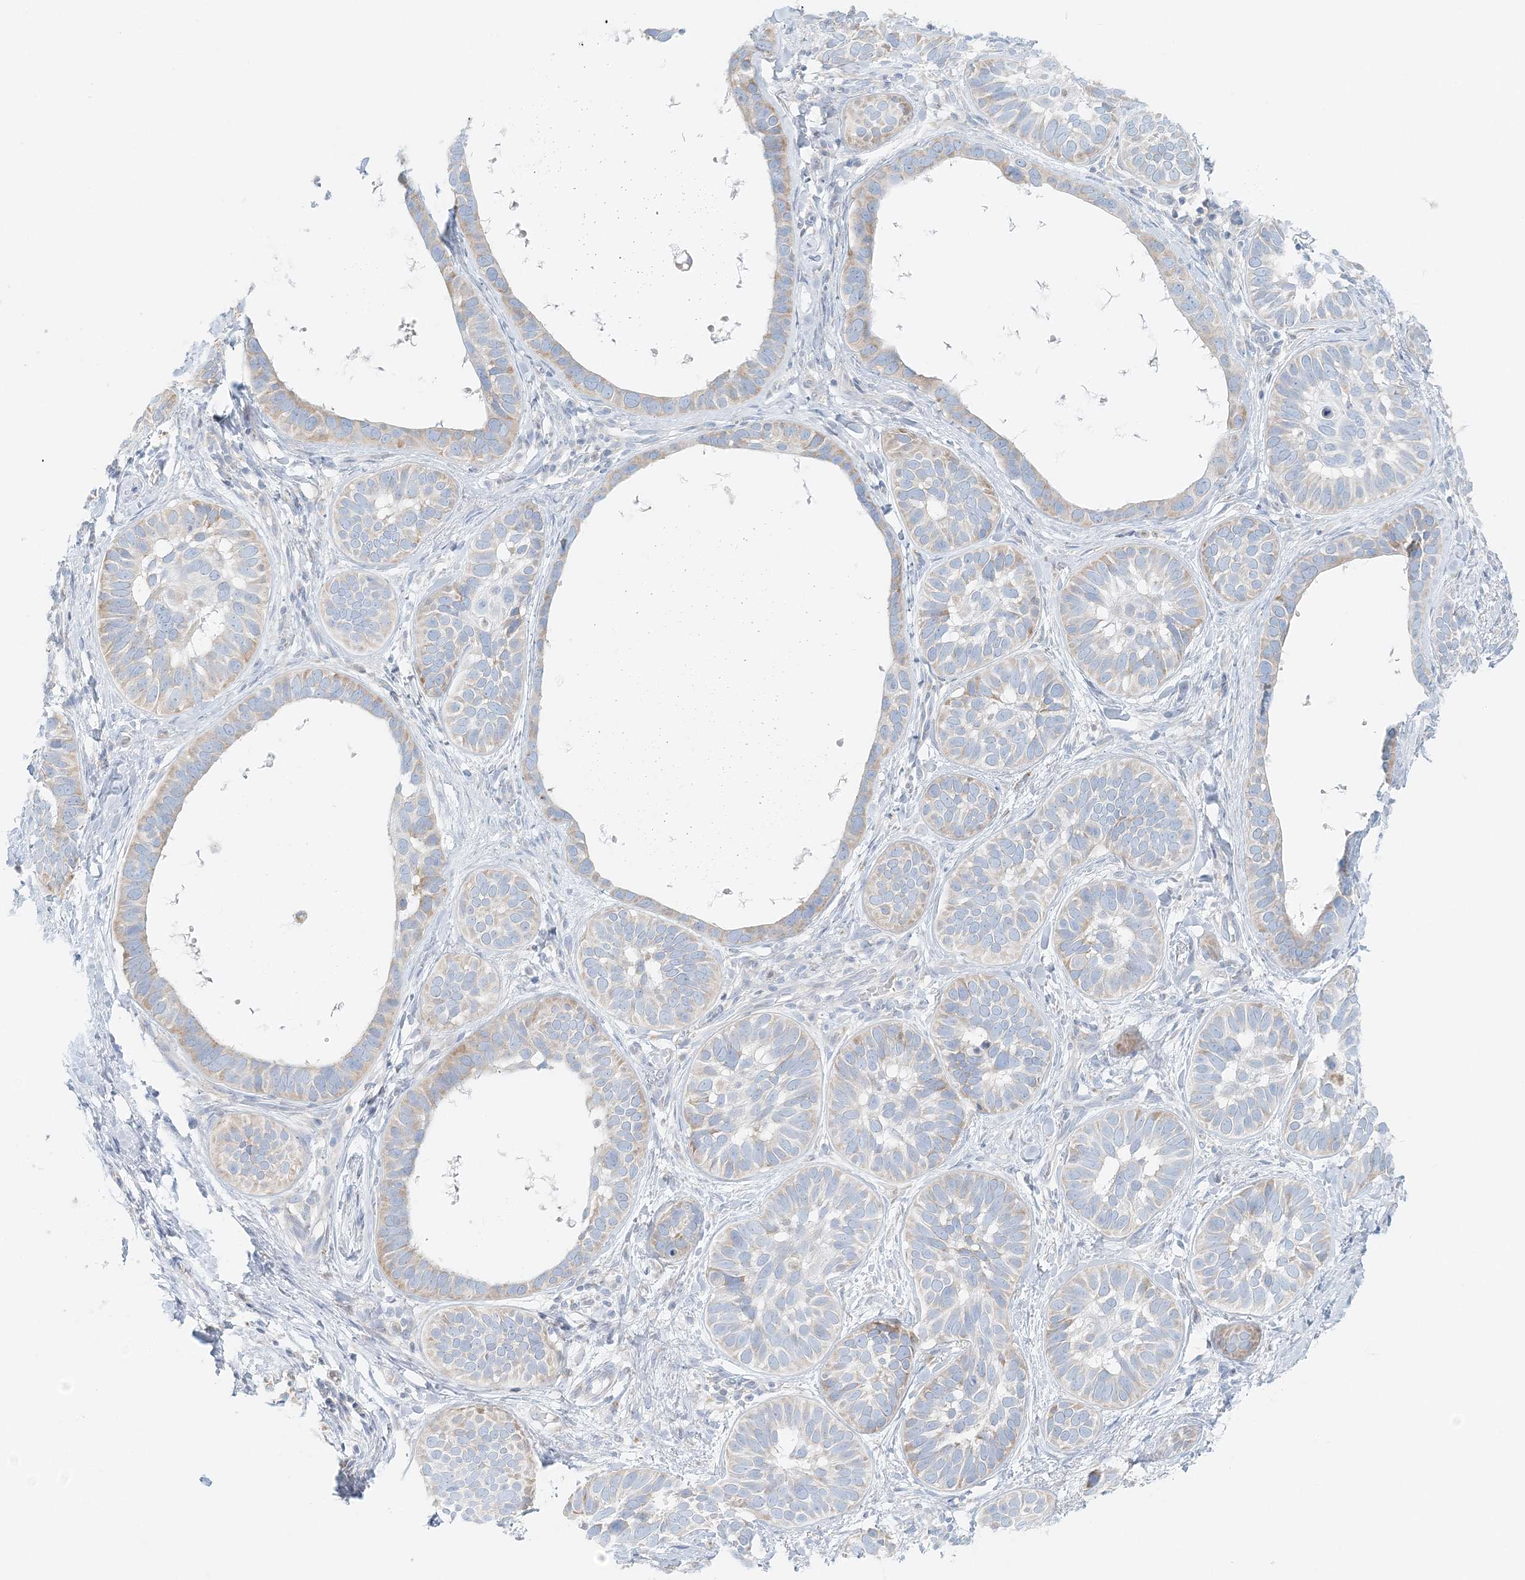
{"staining": {"intensity": "negative", "quantity": "none", "location": "none"}, "tissue": "skin cancer", "cell_type": "Tumor cells", "image_type": "cancer", "snomed": [{"axis": "morphology", "description": "Basal cell carcinoma"}, {"axis": "topography", "description": "Skin"}], "caption": "Immunohistochemistry micrograph of neoplastic tissue: human basal cell carcinoma (skin) stained with DAB (3,3'-diaminobenzidine) demonstrates no significant protein expression in tumor cells.", "gene": "STK11IP", "patient": {"sex": "male", "age": 62}}